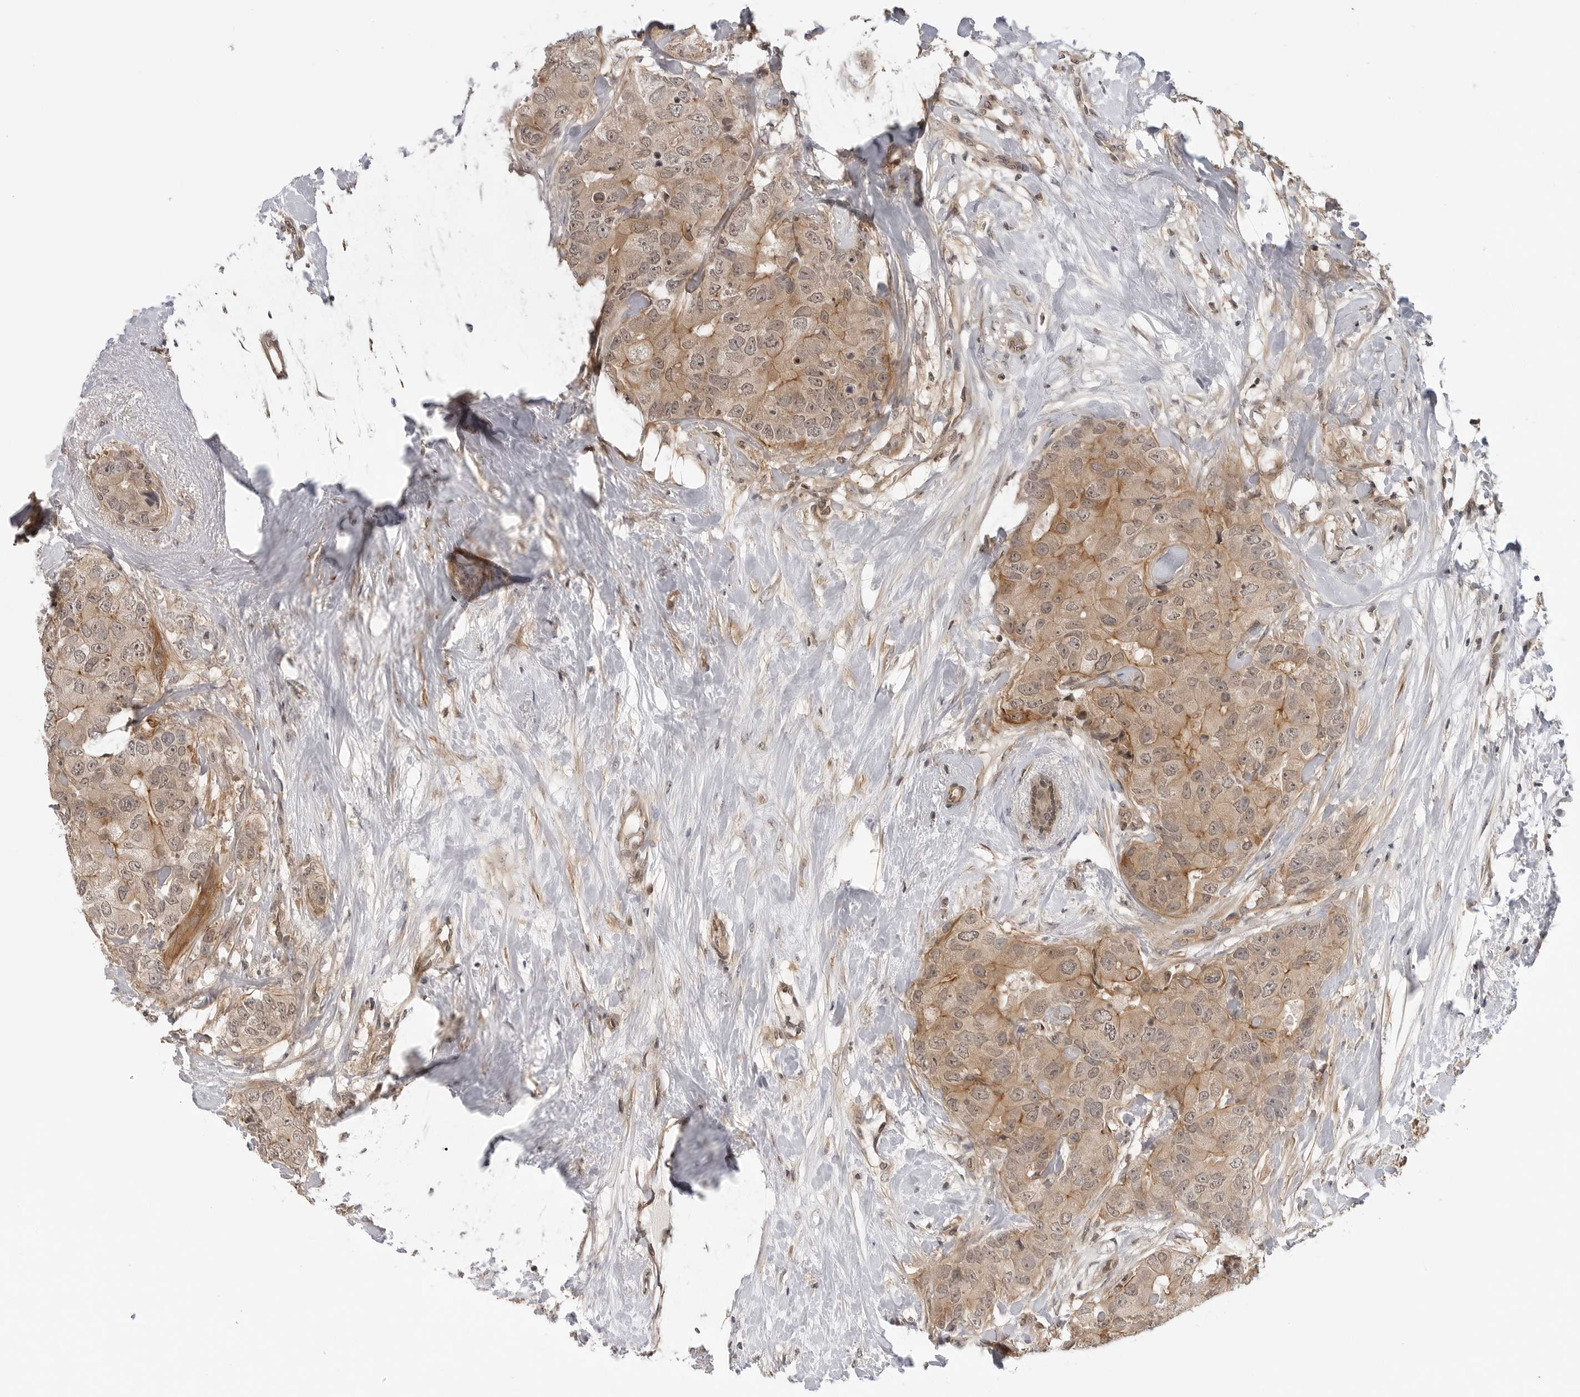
{"staining": {"intensity": "weak", "quantity": ">75%", "location": "cytoplasmic/membranous,nuclear"}, "tissue": "breast cancer", "cell_type": "Tumor cells", "image_type": "cancer", "snomed": [{"axis": "morphology", "description": "Duct carcinoma"}, {"axis": "topography", "description": "Breast"}], "caption": "A histopathology image of invasive ductal carcinoma (breast) stained for a protein reveals weak cytoplasmic/membranous and nuclear brown staining in tumor cells. Using DAB (3,3'-diaminobenzidine) (brown) and hematoxylin (blue) stains, captured at high magnification using brightfield microscopy.", "gene": "MAP2K5", "patient": {"sex": "female", "age": 62}}